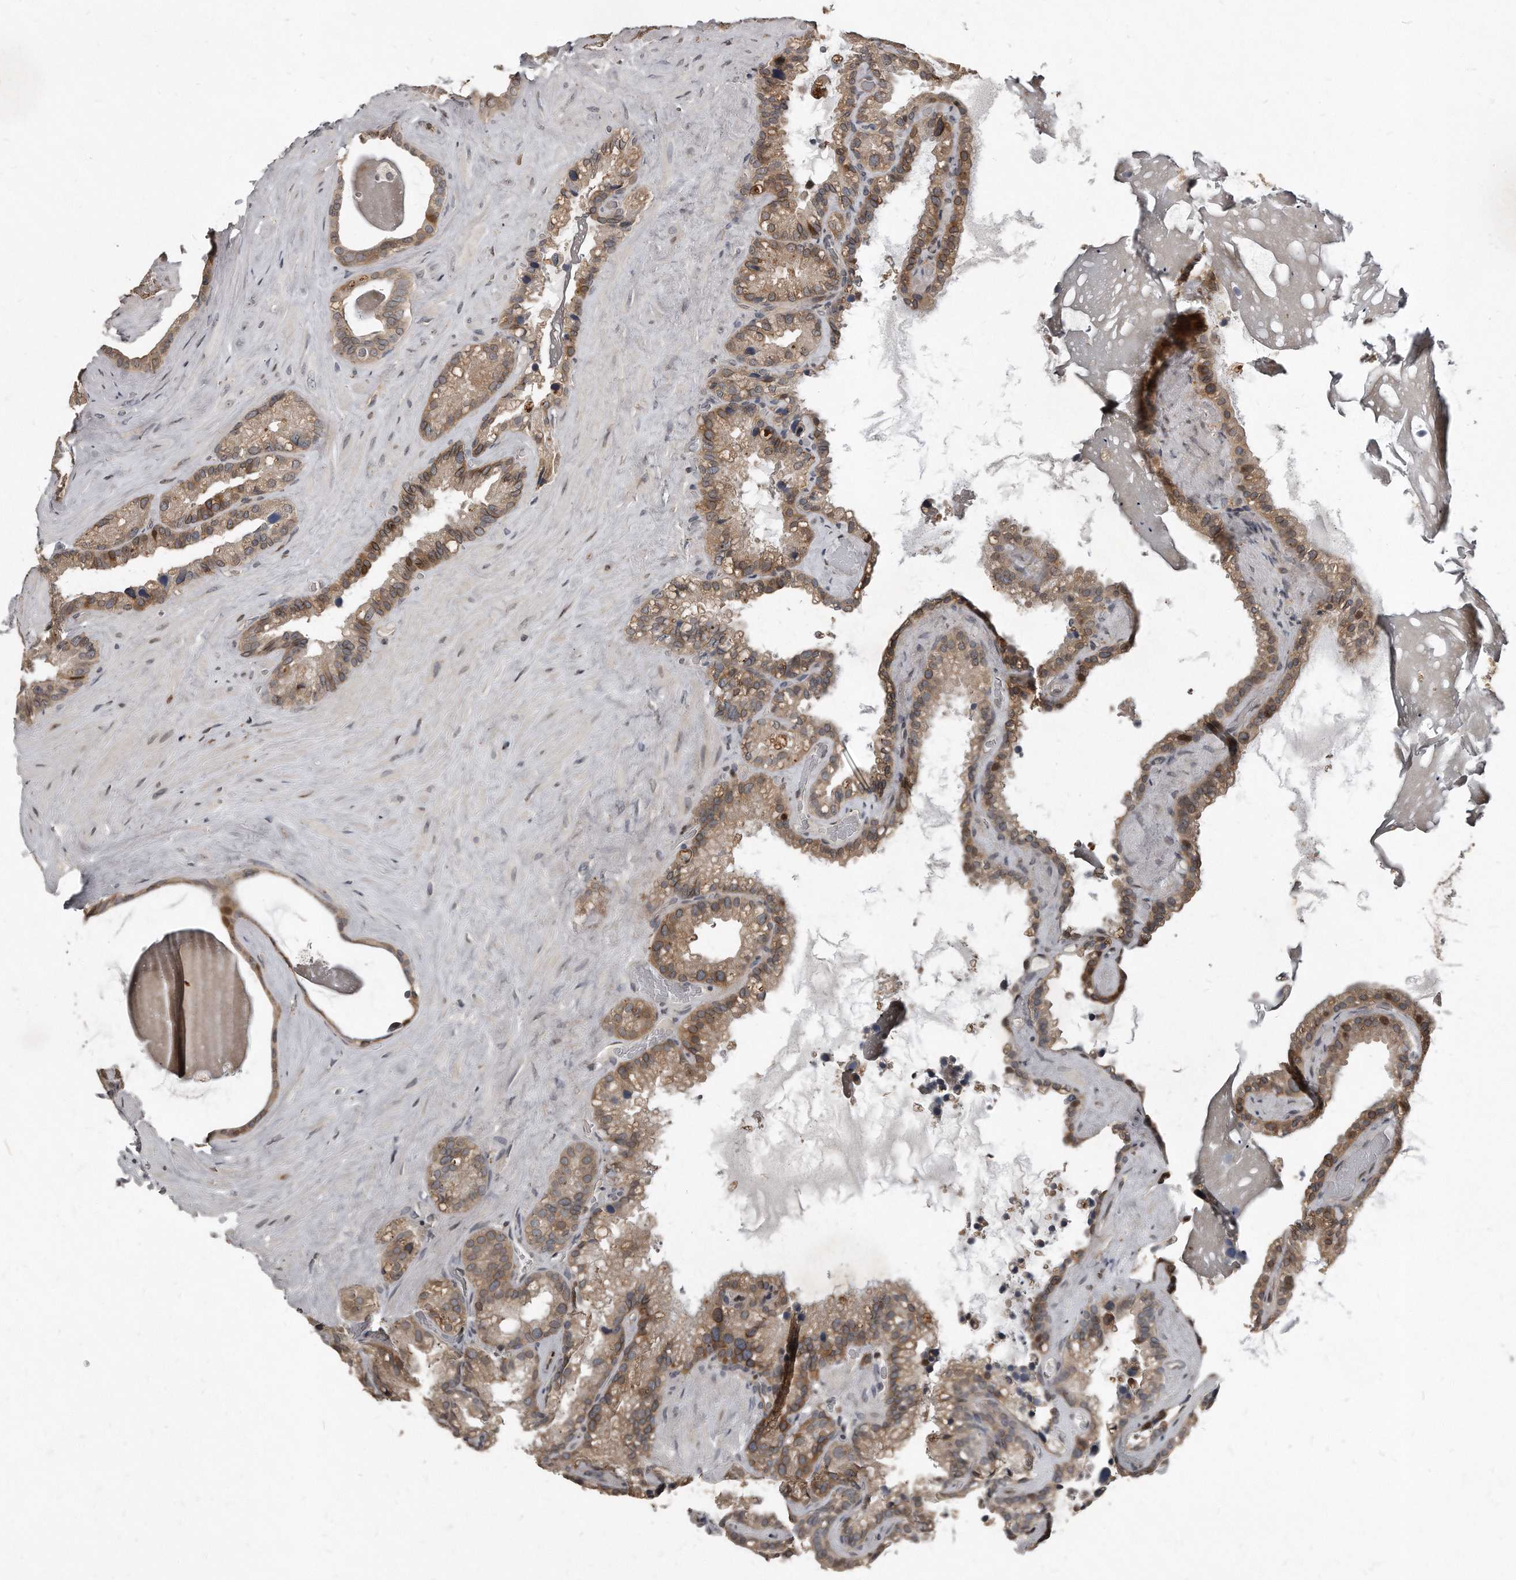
{"staining": {"intensity": "moderate", "quantity": "25%-75%", "location": "cytoplasmic/membranous,nuclear"}, "tissue": "seminal vesicle", "cell_type": "Glandular cells", "image_type": "normal", "snomed": [{"axis": "morphology", "description": "Normal tissue, NOS"}, {"axis": "topography", "description": "Prostate"}, {"axis": "topography", "description": "Seminal veicle"}], "caption": "IHC staining of benign seminal vesicle, which displays medium levels of moderate cytoplasmic/membranous,nuclear expression in approximately 25%-75% of glandular cells indicating moderate cytoplasmic/membranous,nuclear protein staining. The staining was performed using DAB (brown) for protein detection and nuclei were counterstained in hematoxylin (blue).", "gene": "GCH1", "patient": {"sex": "male", "age": 68}}